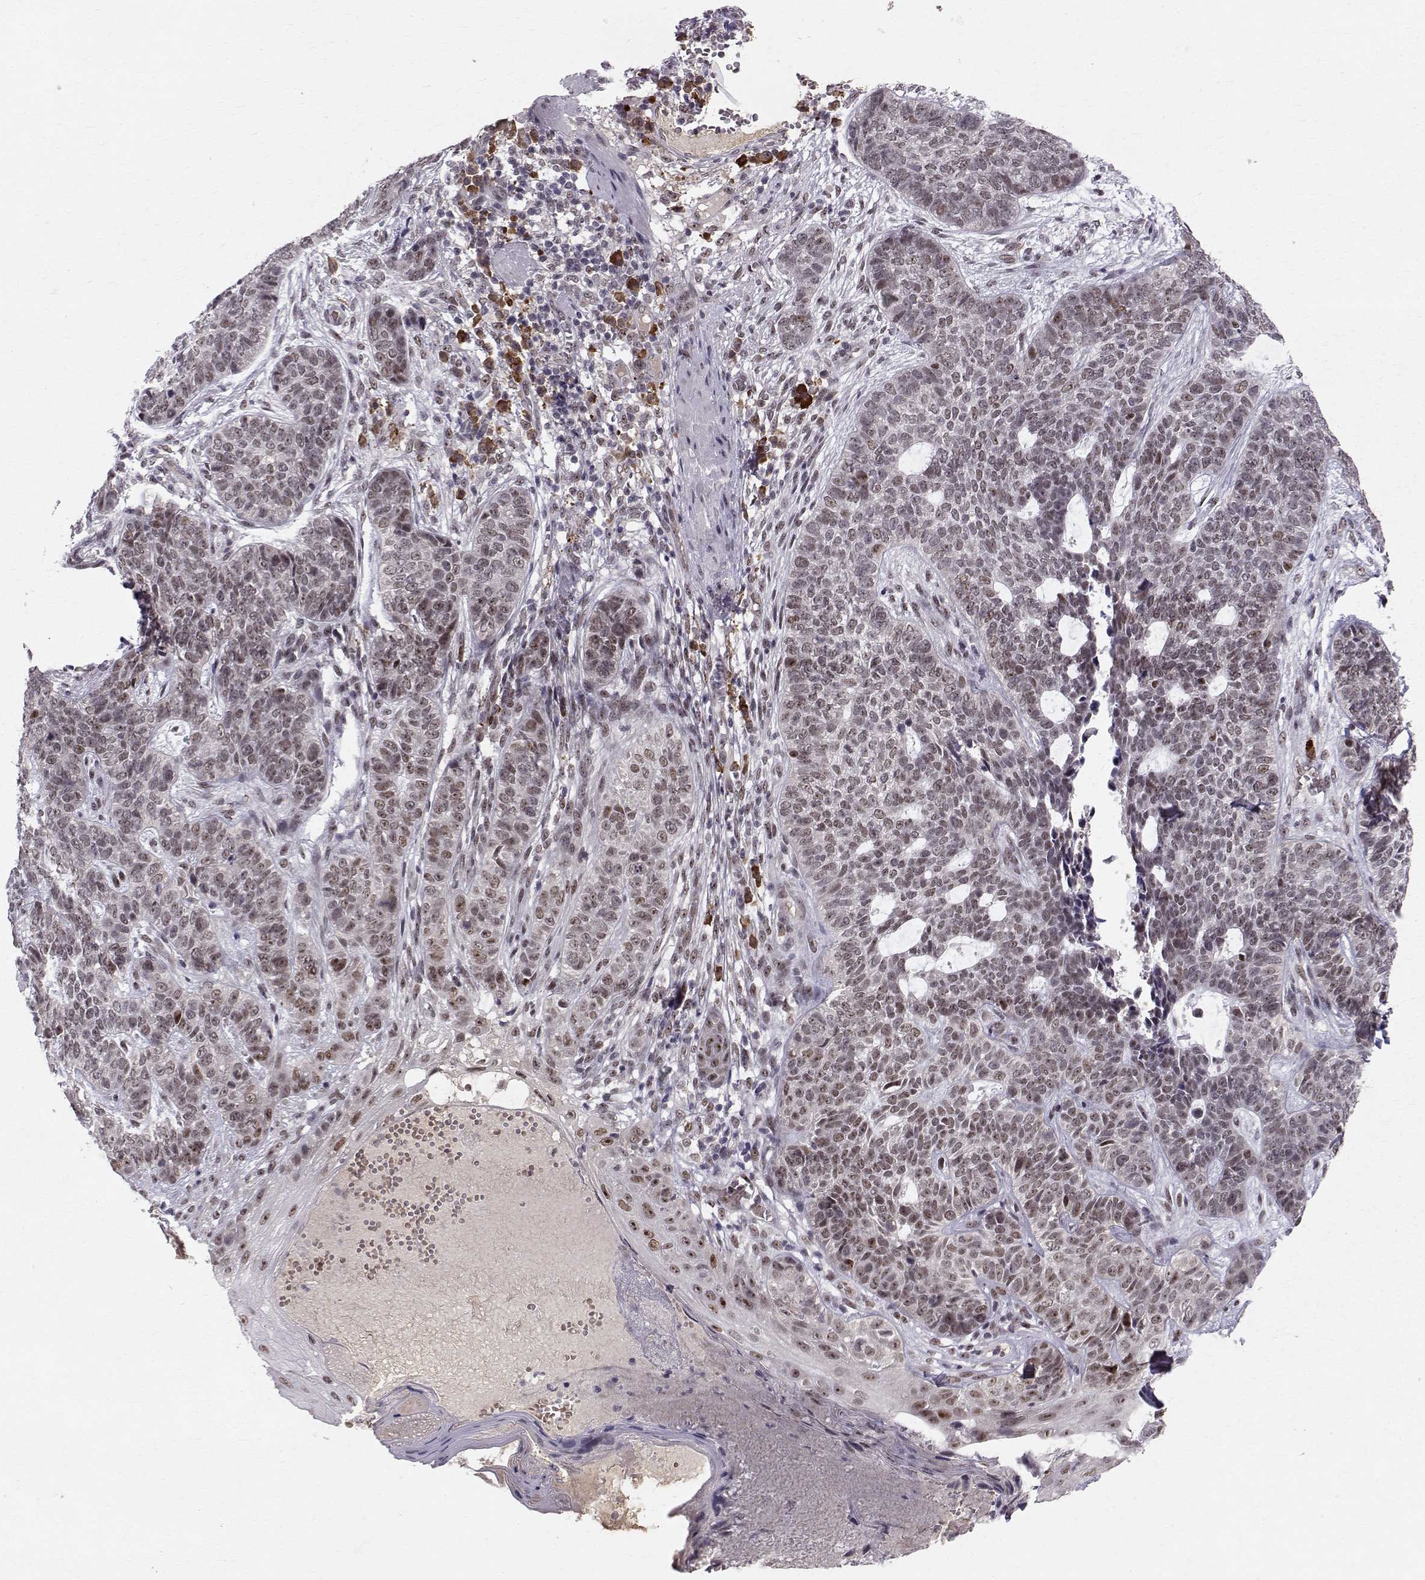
{"staining": {"intensity": "weak", "quantity": "<25%", "location": "nuclear"}, "tissue": "skin cancer", "cell_type": "Tumor cells", "image_type": "cancer", "snomed": [{"axis": "morphology", "description": "Basal cell carcinoma"}, {"axis": "topography", "description": "Skin"}], "caption": "The immunohistochemistry micrograph has no significant staining in tumor cells of skin basal cell carcinoma tissue. (Brightfield microscopy of DAB (3,3'-diaminobenzidine) immunohistochemistry (IHC) at high magnification).", "gene": "RPP38", "patient": {"sex": "female", "age": 69}}